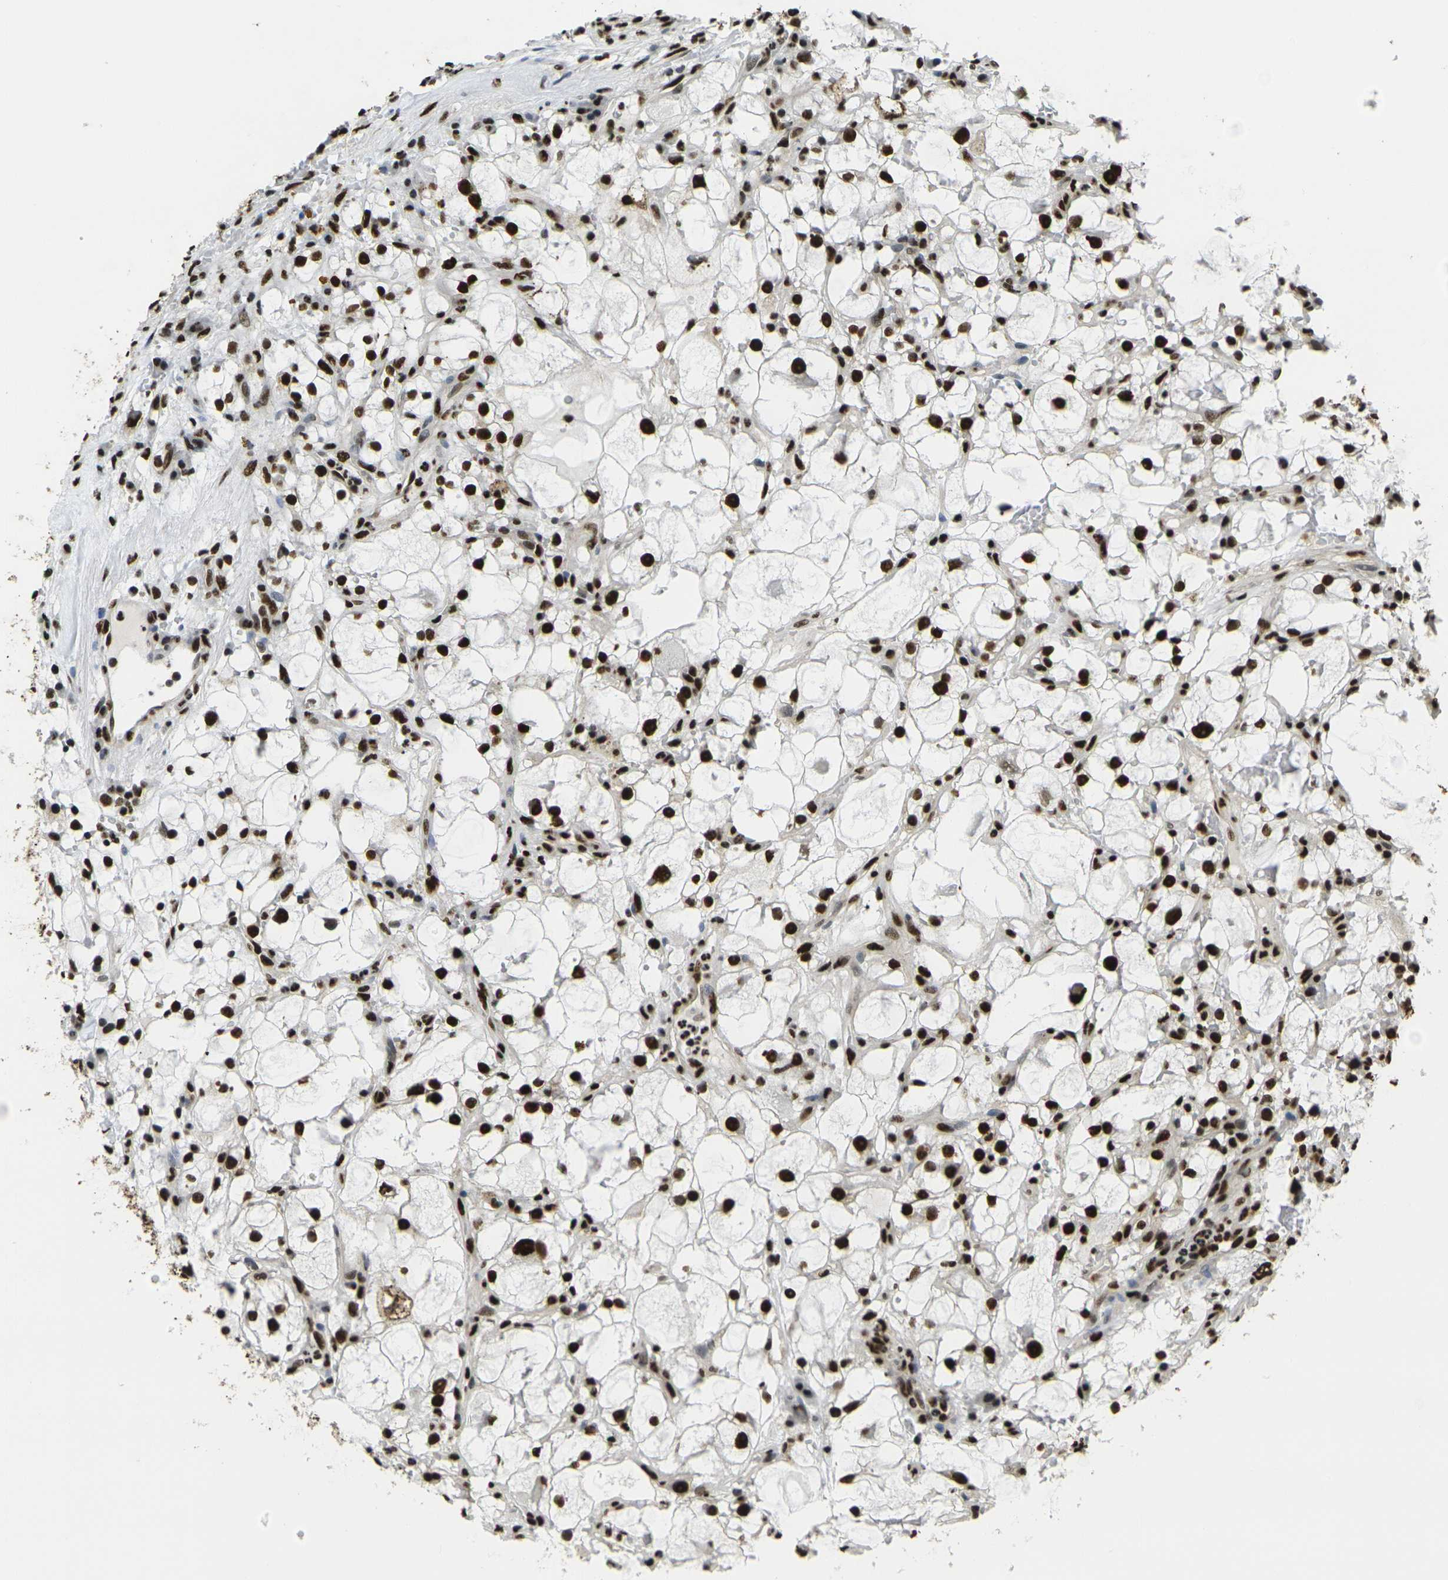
{"staining": {"intensity": "strong", "quantity": ">75%", "location": "nuclear"}, "tissue": "renal cancer", "cell_type": "Tumor cells", "image_type": "cancer", "snomed": [{"axis": "morphology", "description": "Adenocarcinoma, NOS"}, {"axis": "topography", "description": "Kidney"}], "caption": "DAB immunohistochemical staining of human renal cancer shows strong nuclear protein positivity in approximately >75% of tumor cells.", "gene": "SMARCC1", "patient": {"sex": "female", "age": 60}}